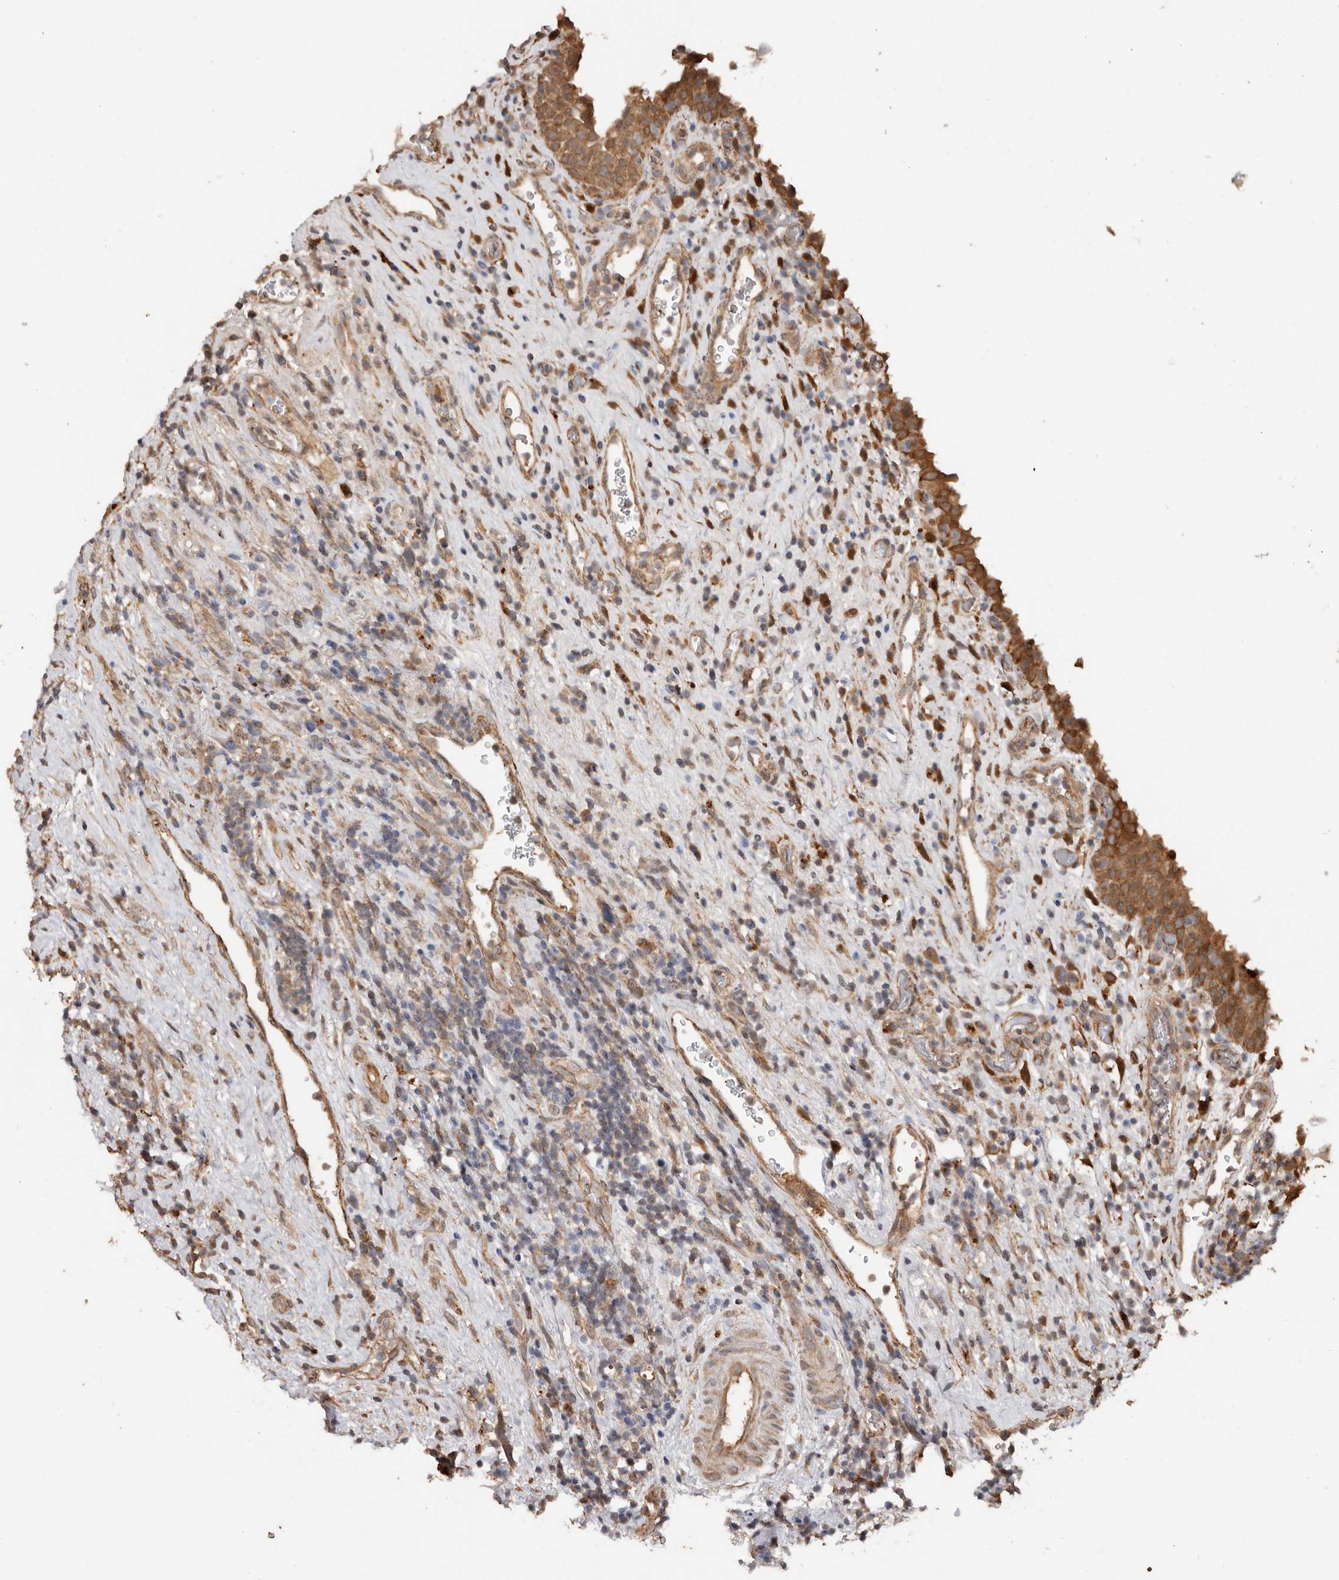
{"staining": {"intensity": "moderate", "quantity": ">75%", "location": "cytoplasmic/membranous"}, "tissue": "urinary bladder", "cell_type": "Urothelial cells", "image_type": "normal", "snomed": [{"axis": "morphology", "description": "Normal tissue, NOS"}, {"axis": "morphology", "description": "Inflammation, NOS"}, {"axis": "topography", "description": "Urinary bladder"}], "caption": "High-magnification brightfield microscopy of benign urinary bladder stained with DAB (3,3'-diaminobenzidine) (brown) and counterstained with hematoxylin (blue). urothelial cells exhibit moderate cytoplasmic/membranous positivity is present in about>75% of cells. (Stains: DAB (3,3'-diaminobenzidine) in brown, nuclei in blue, Microscopy: brightfield microscopy at high magnification).", "gene": "RSPO2", "patient": {"sex": "female", "age": 75}}